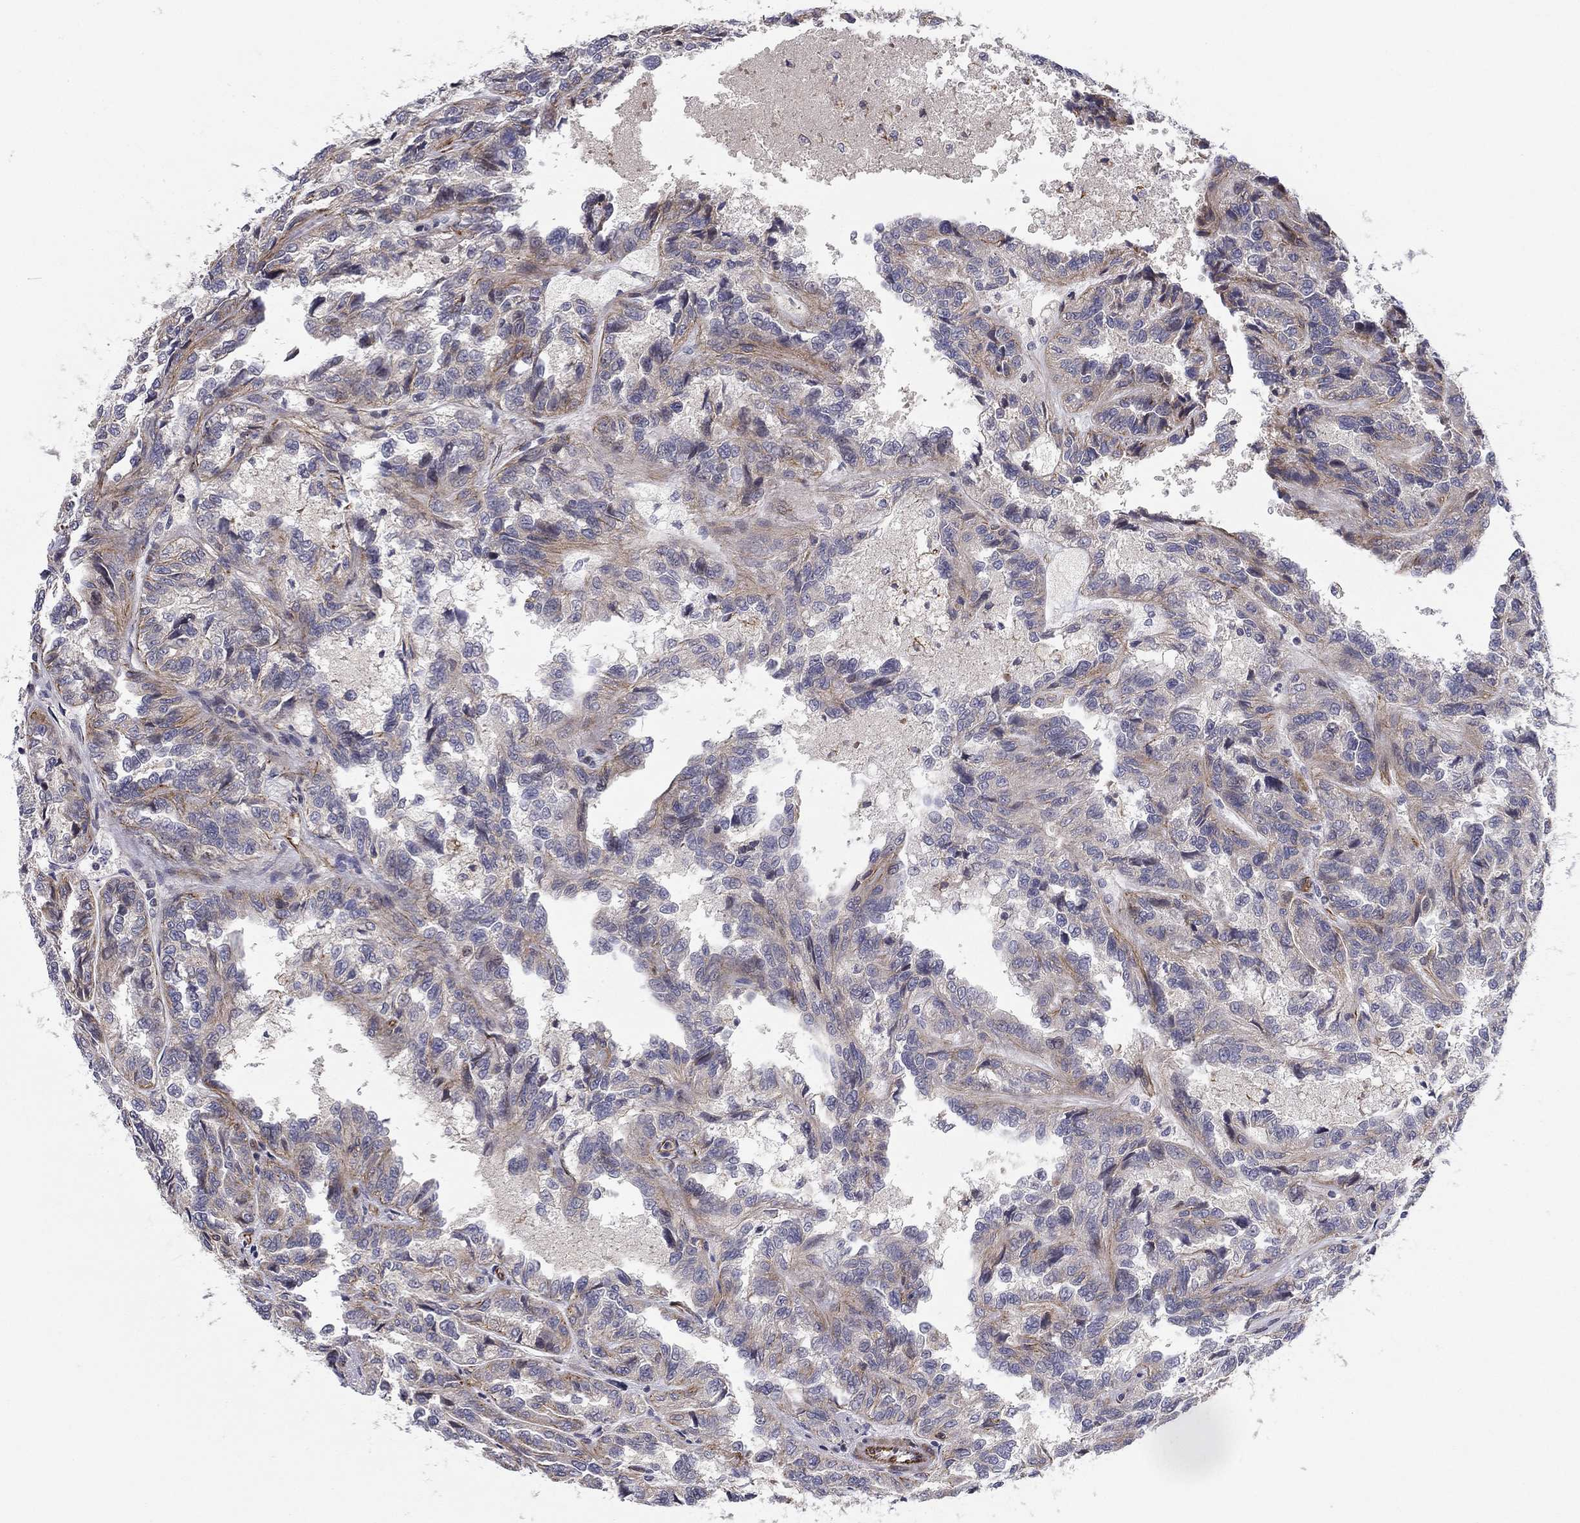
{"staining": {"intensity": "weak", "quantity": "25%-75%", "location": "cytoplasmic/membranous"}, "tissue": "renal cancer", "cell_type": "Tumor cells", "image_type": "cancer", "snomed": [{"axis": "morphology", "description": "Adenocarcinoma, NOS"}, {"axis": "topography", "description": "Kidney"}], "caption": "Protein positivity by immunohistochemistry (IHC) exhibits weak cytoplasmic/membranous staining in about 25%-75% of tumor cells in renal adenocarcinoma.", "gene": "CLSTN1", "patient": {"sex": "male", "age": 79}}